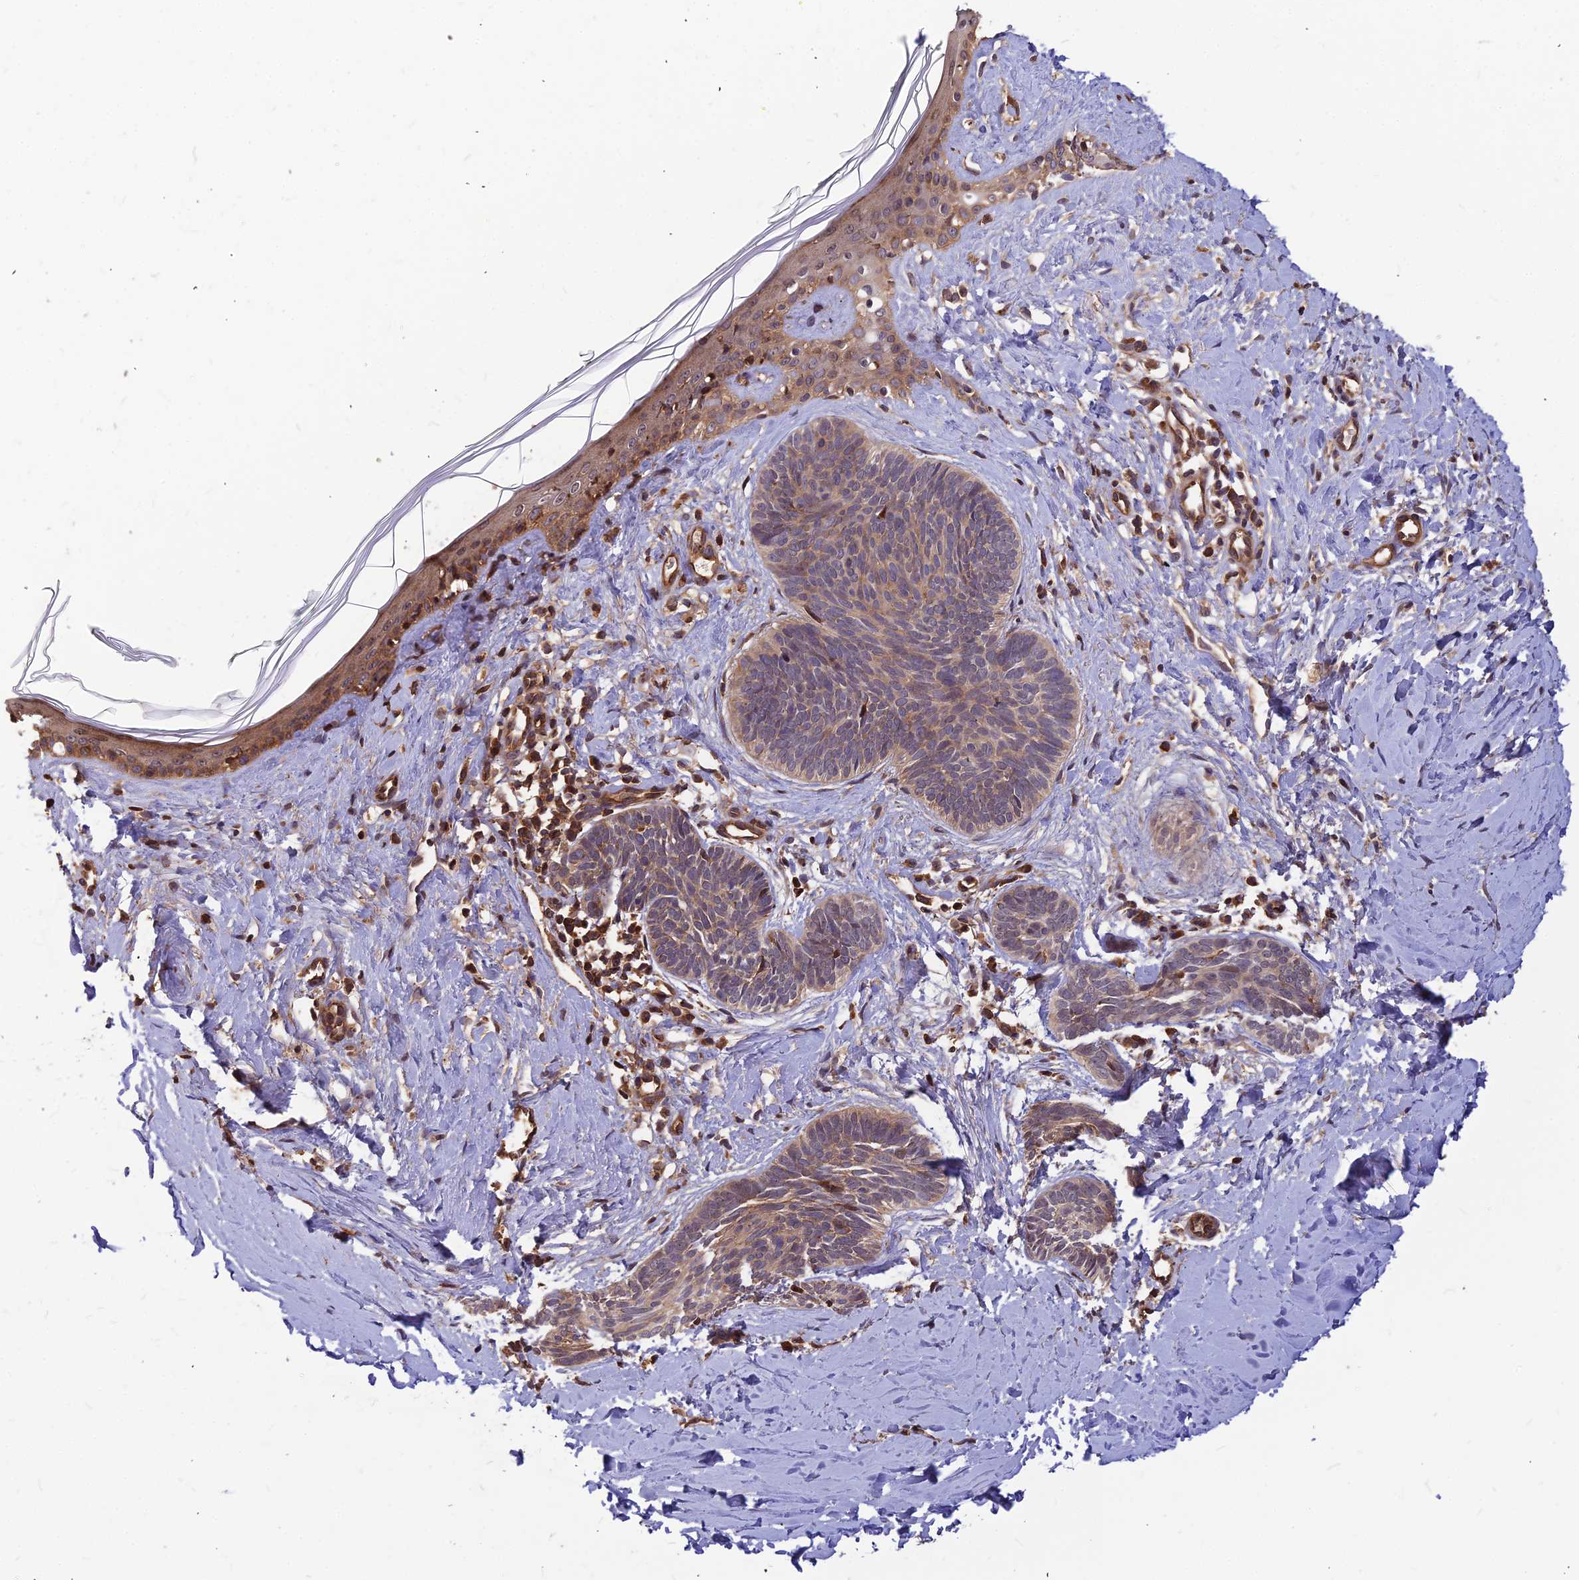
{"staining": {"intensity": "weak", "quantity": "25%-75%", "location": "cytoplasmic/membranous"}, "tissue": "skin cancer", "cell_type": "Tumor cells", "image_type": "cancer", "snomed": [{"axis": "morphology", "description": "Basal cell carcinoma"}, {"axis": "topography", "description": "Skin"}], "caption": "An immunohistochemistry (IHC) histopathology image of tumor tissue is shown. Protein staining in brown highlights weak cytoplasmic/membranous positivity in skin cancer (basal cell carcinoma) within tumor cells.", "gene": "ZNF467", "patient": {"sex": "female", "age": 81}}